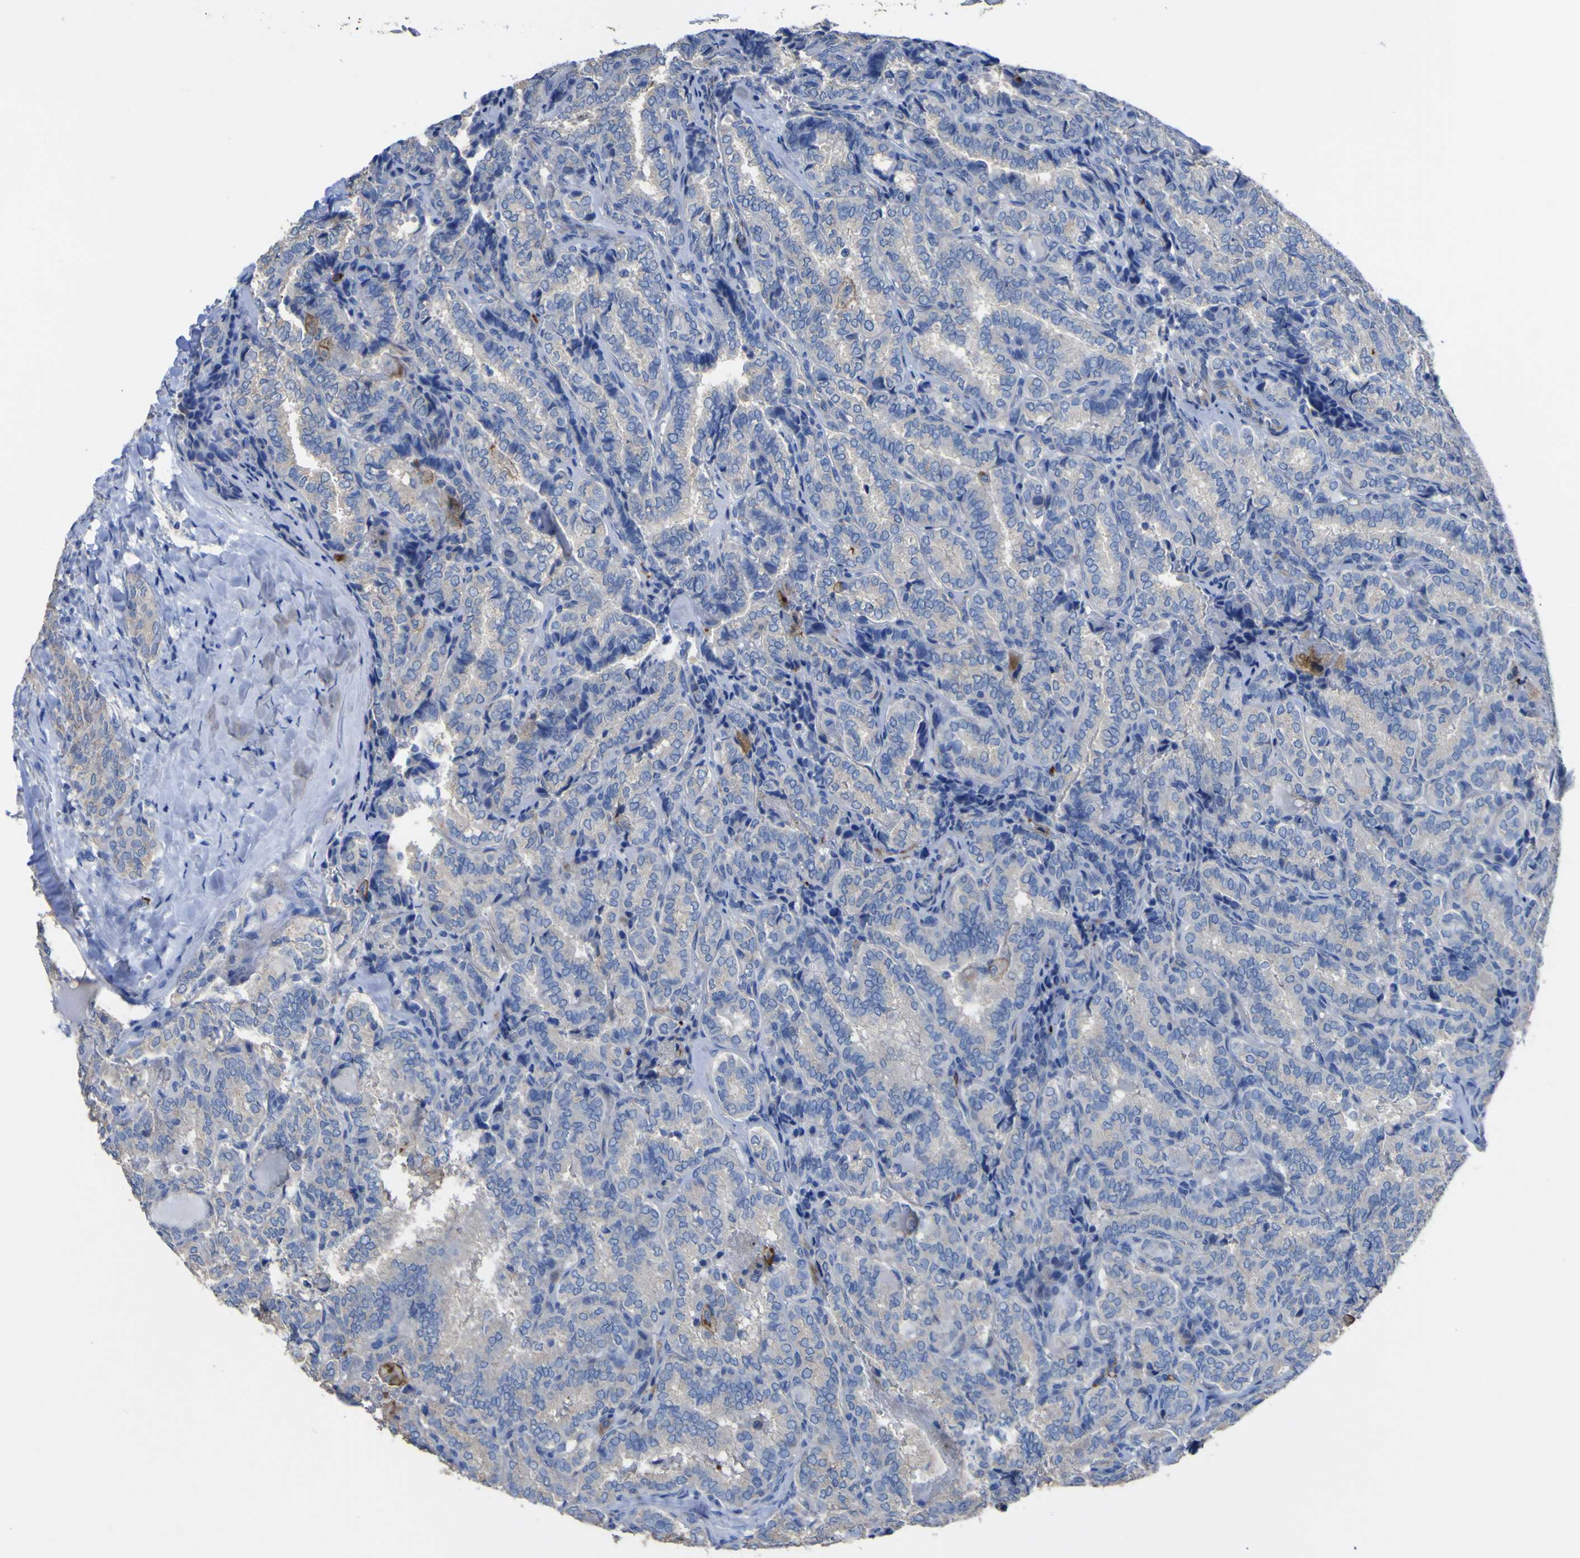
{"staining": {"intensity": "negative", "quantity": "none", "location": "none"}, "tissue": "thyroid cancer", "cell_type": "Tumor cells", "image_type": "cancer", "snomed": [{"axis": "morphology", "description": "Normal tissue, NOS"}, {"axis": "morphology", "description": "Papillary adenocarcinoma, NOS"}, {"axis": "topography", "description": "Thyroid gland"}], "caption": "Thyroid cancer (papillary adenocarcinoma) was stained to show a protein in brown. There is no significant expression in tumor cells.", "gene": "AGO4", "patient": {"sex": "female", "age": 30}}